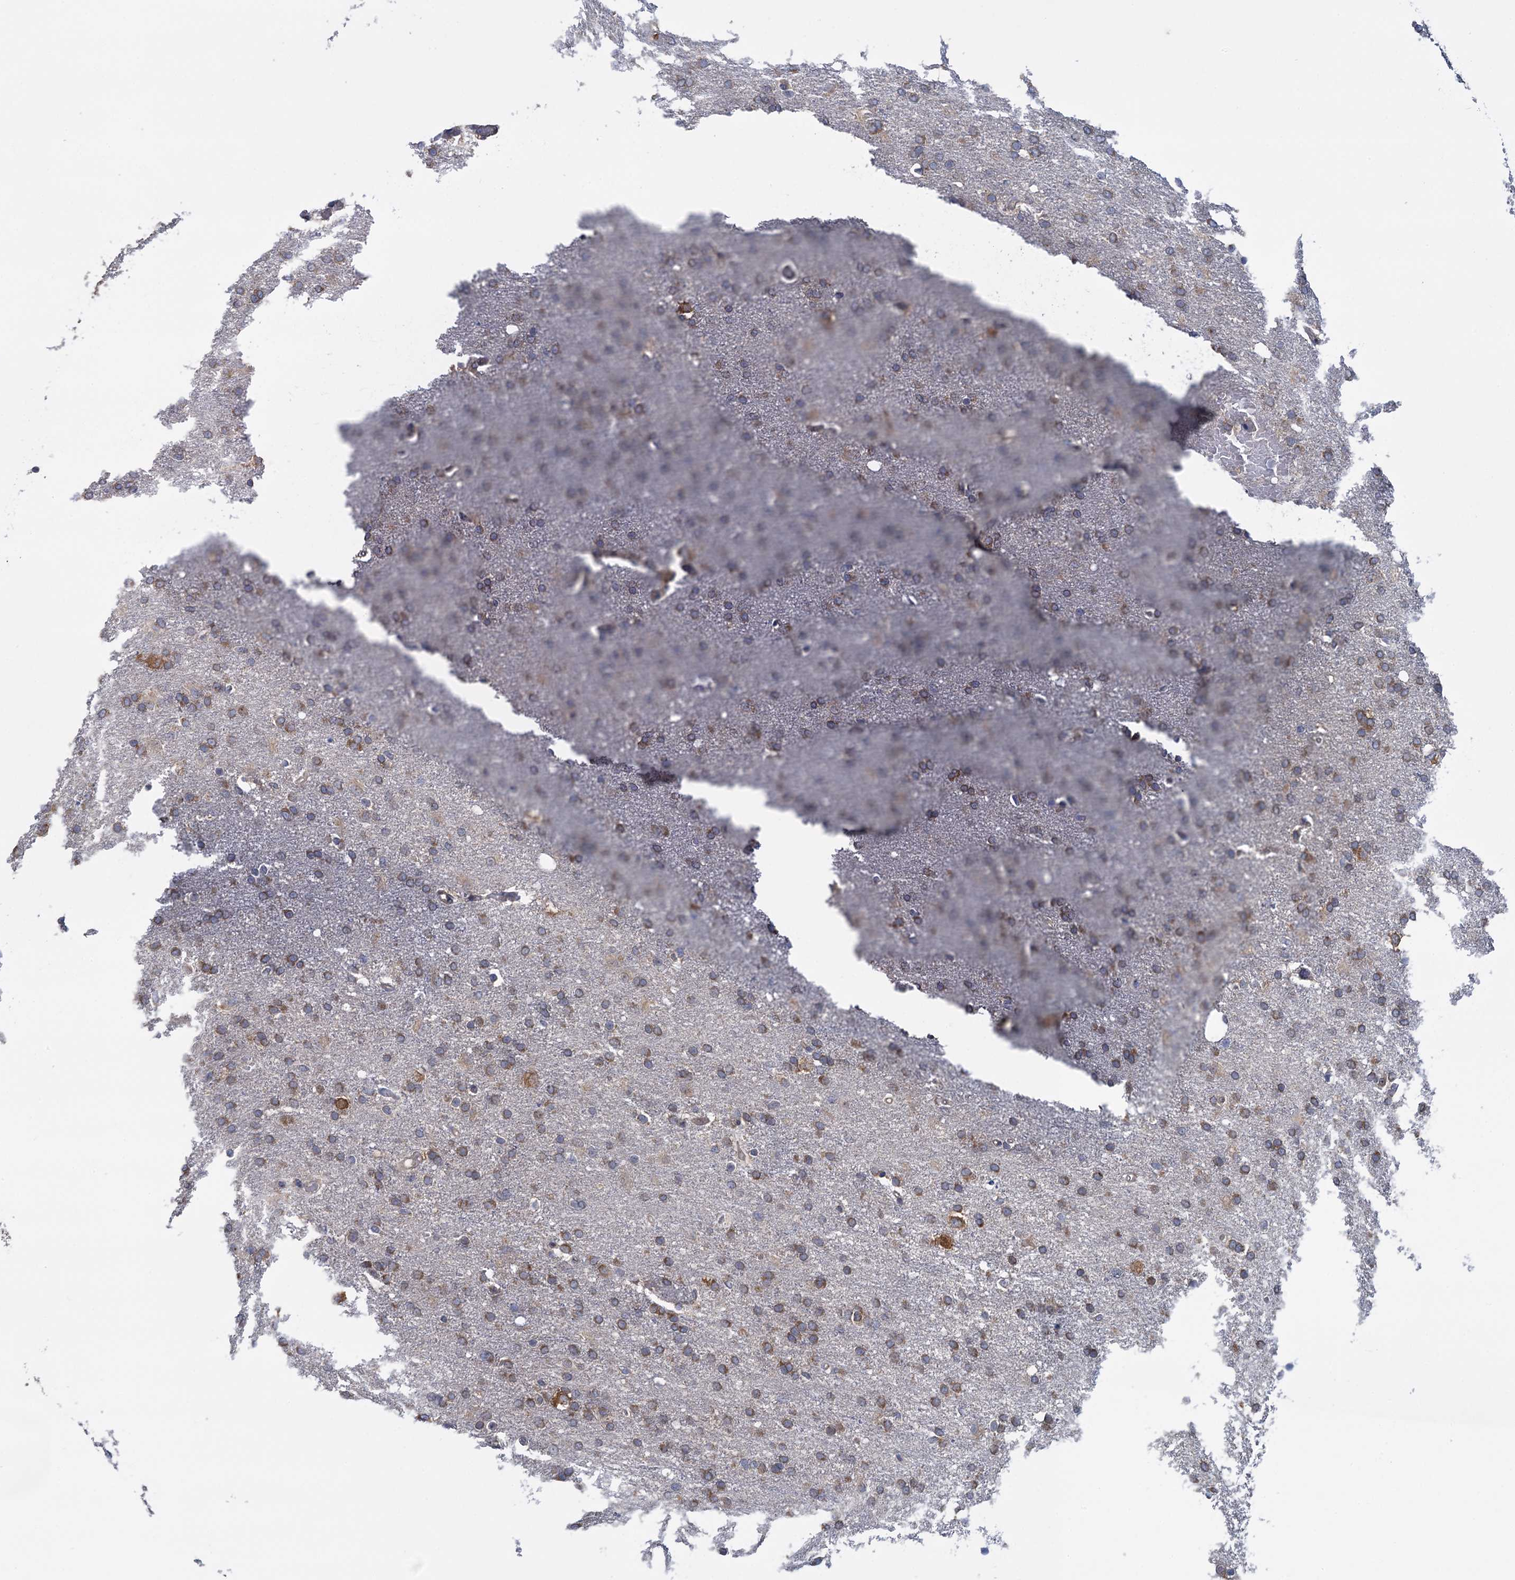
{"staining": {"intensity": "moderate", "quantity": ">75%", "location": "cytoplasmic/membranous"}, "tissue": "glioma", "cell_type": "Tumor cells", "image_type": "cancer", "snomed": [{"axis": "morphology", "description": "Glioma, malignant, High grade"}, {"axis": "topography", "description": "Brain"}], "caption": "Immunohistochemical staining of high-grade glioma (malignant) displays medium levels of moderate cytoplasmic/membranous protein staining in approximately >75% of tumor cells.", "gene": "GSTM2", "patient": {"sex": "male", "age": 72}}